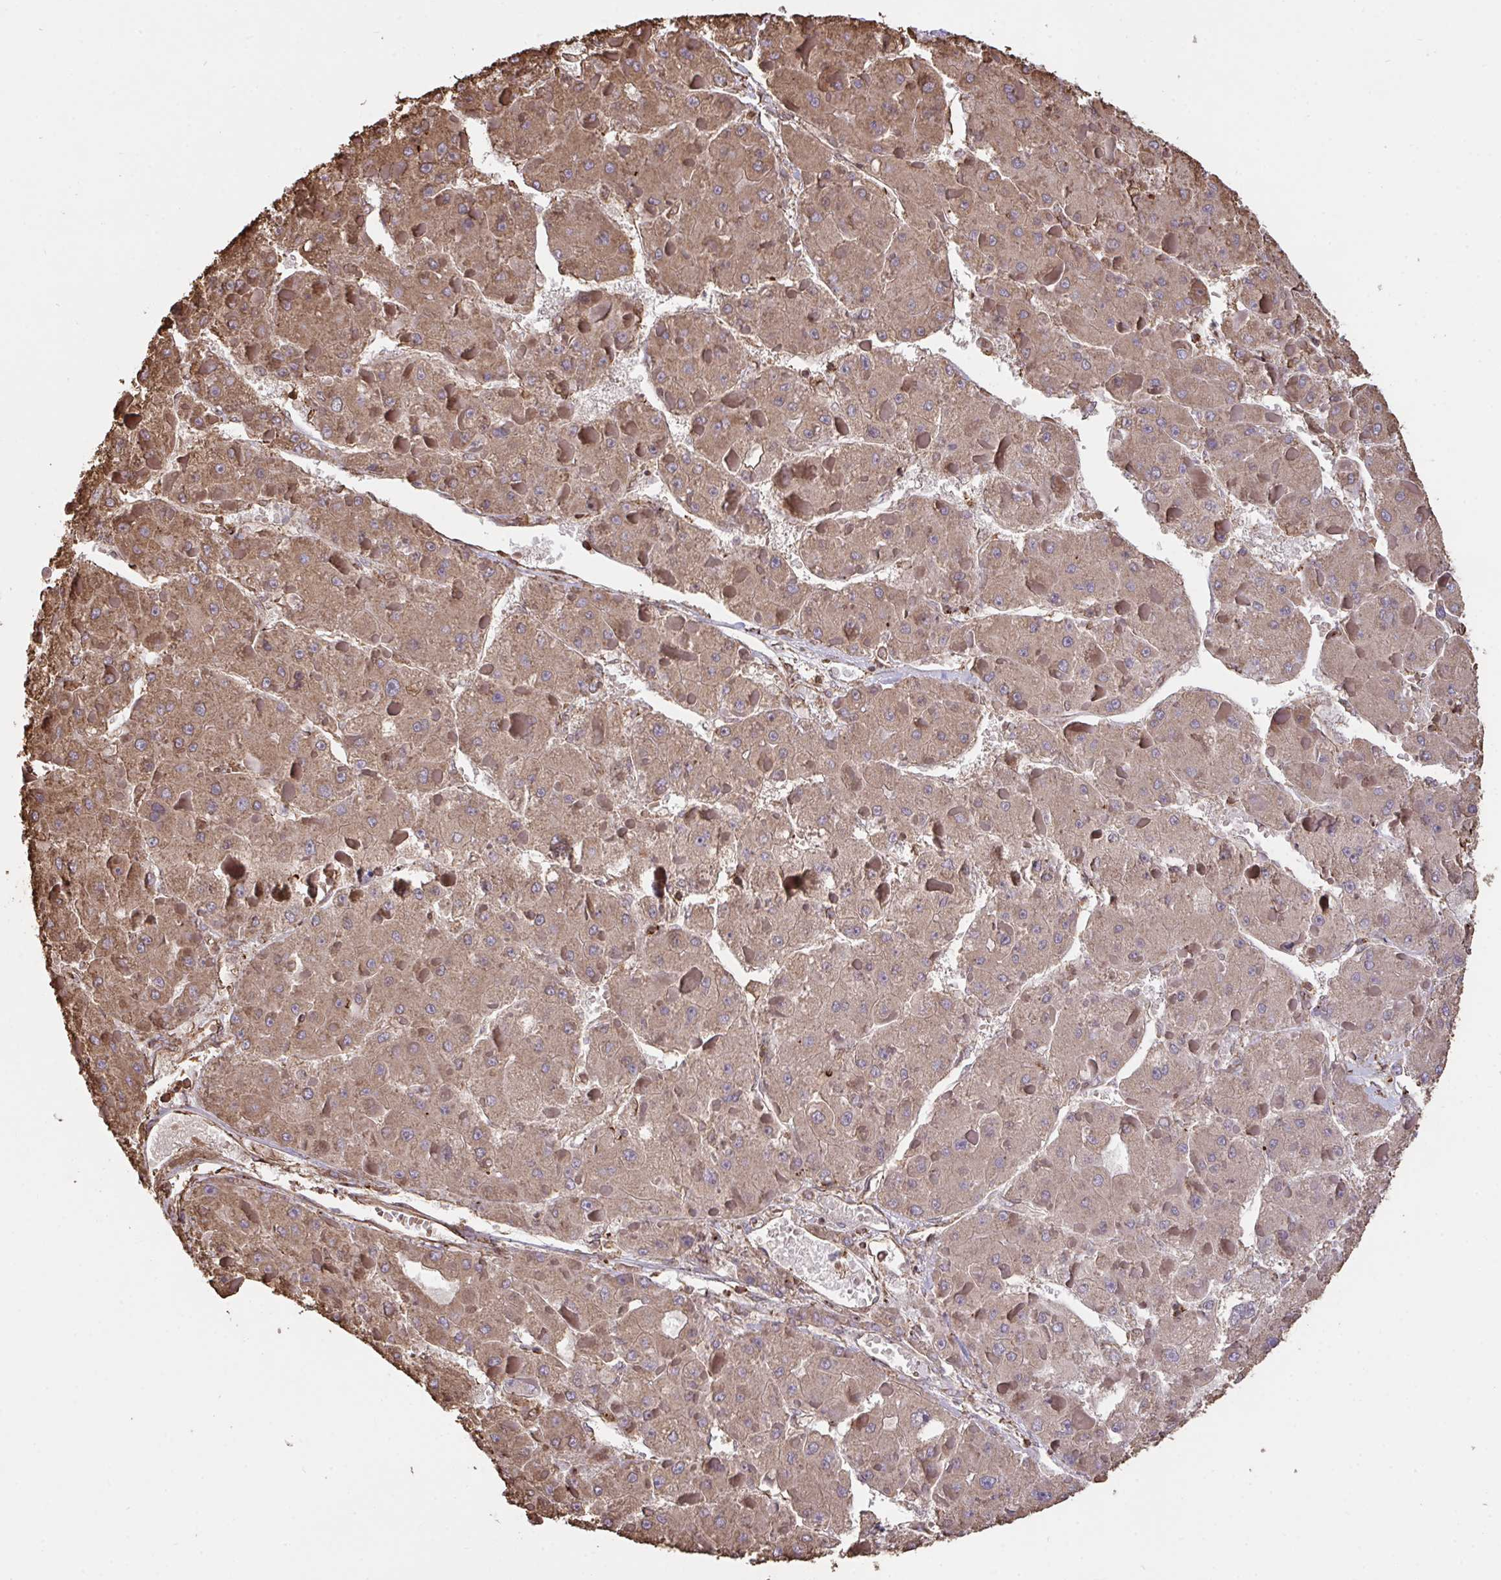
{"staining": {"intensity": "moderate", "quantity": ">75%", "location": "cytoplasmic/membranous"}, "tissue": "liver cancer", "cell_type": "Tumor cells", "image_type": "cancer", "snomed": [{"axis": "morphology", "description": "Carcinoma, Hepatocellular, NOS"}, {"axis": "topography", "description": "Liver"}], "caption": "The image exhibits staining of liver cancer (hepatocellular carcinoma), revealing moderate cytoplasmic/membranous protein positivity (brown color) within tumor cells. The protein is stained brown, and the nuclei are stained in blue (DAB IHC with brightfield microscopy, high magnification).", "gene": "PPIH", "patient": {"sex": "female", "age": 73}}